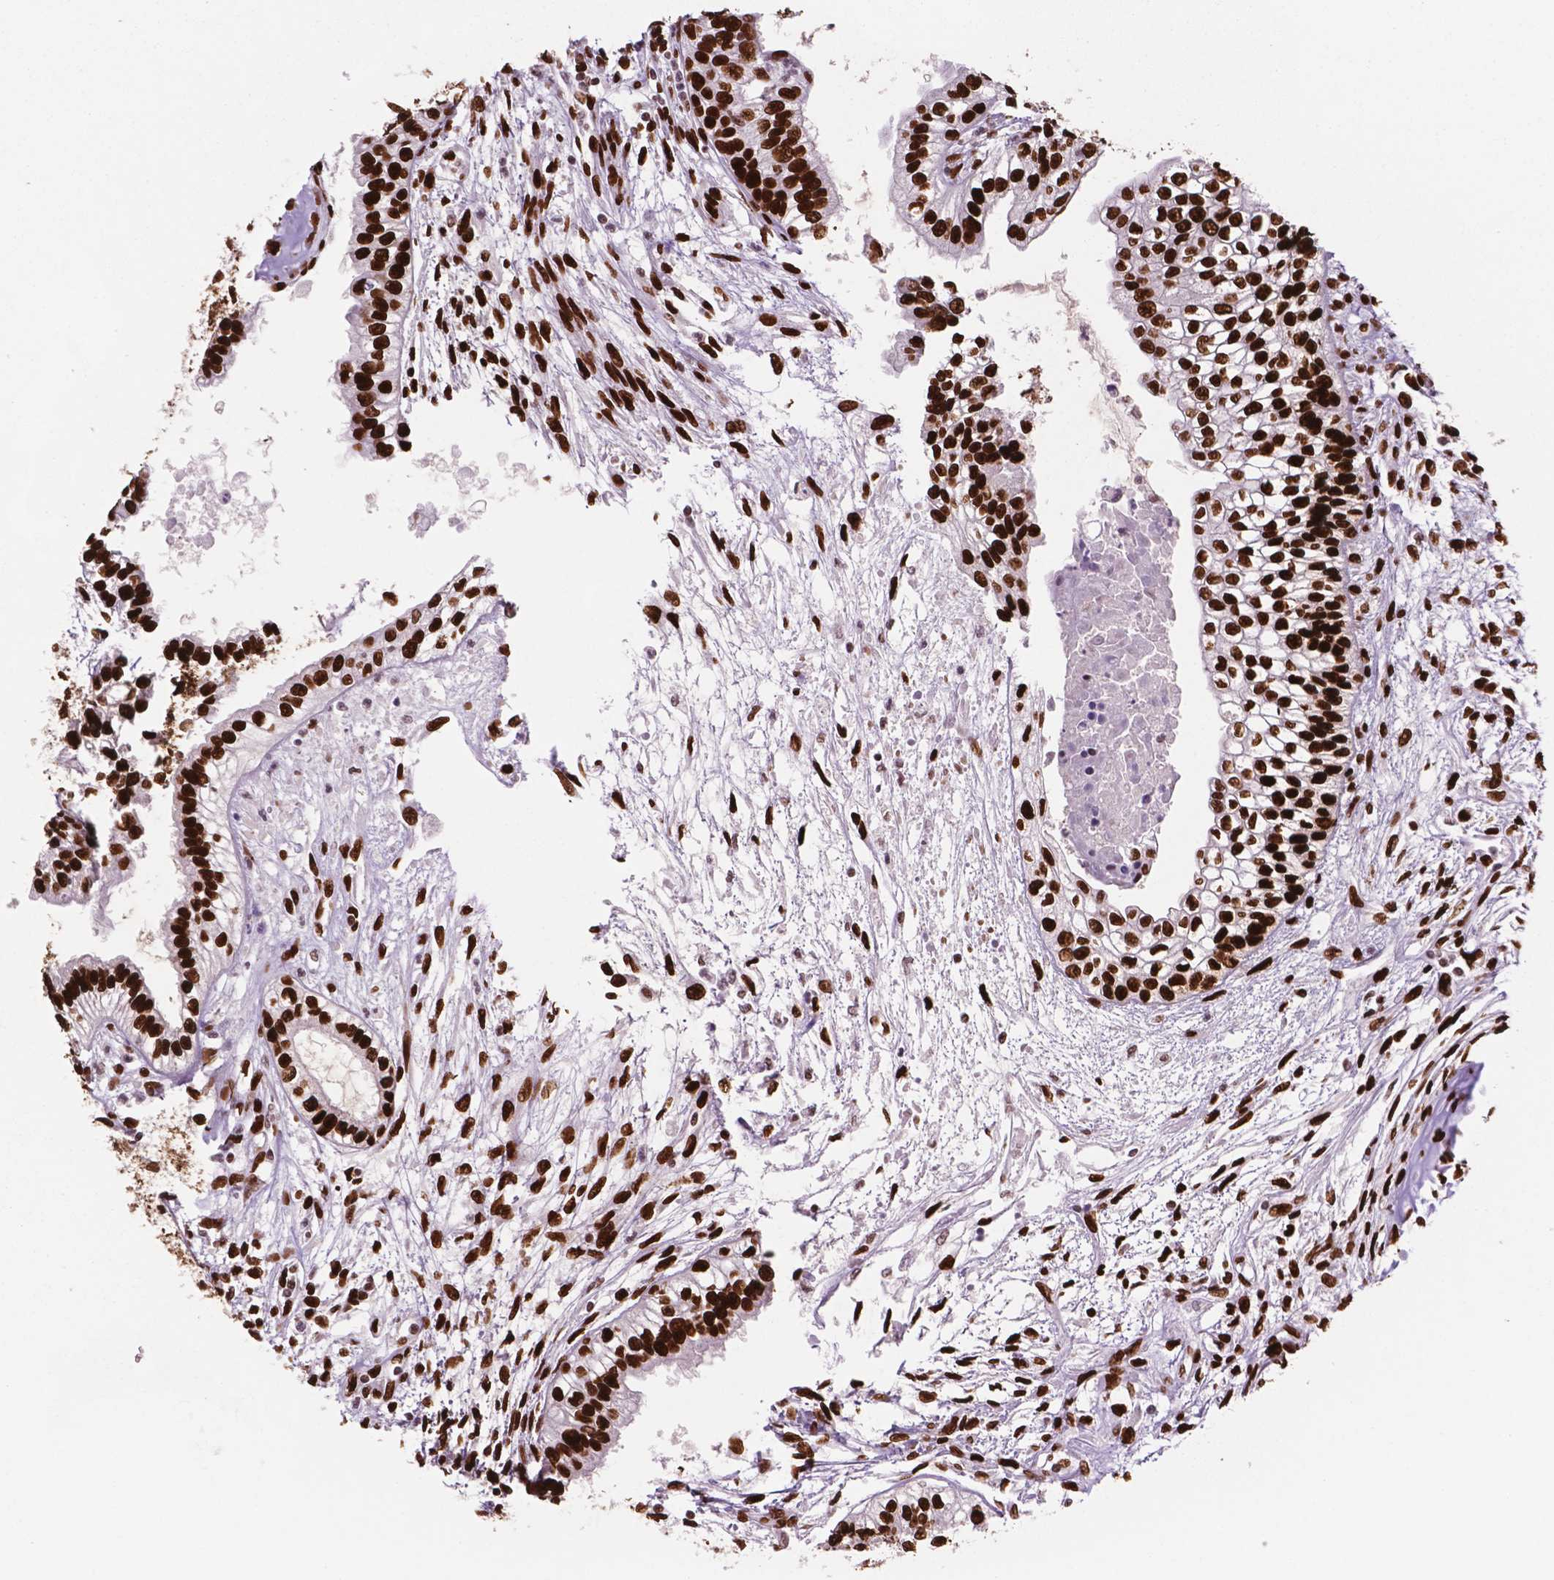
{"staining": {"intensity": "strong", "quantity": ">75%", "location": "nuclear"}, "tissue": "testis cancer", "cell_type": "Tumor cells", "image_type": "cancer", "snomed": [{"axis": "morphology", "description": "Carcinoma, Embryonal, NOS"}, {"axis": "topography", "description": "Testis"}], "caption": "A micrograph of human embryonal carcinoma (testis) stained for a protein exhibits strong nuclear brown staining in tumor cells. (brown staining indicates protein expression, while blue staining denotes nuclei).", "gene": "MSH6", "patient": {"sex": "male", "age": 37}}